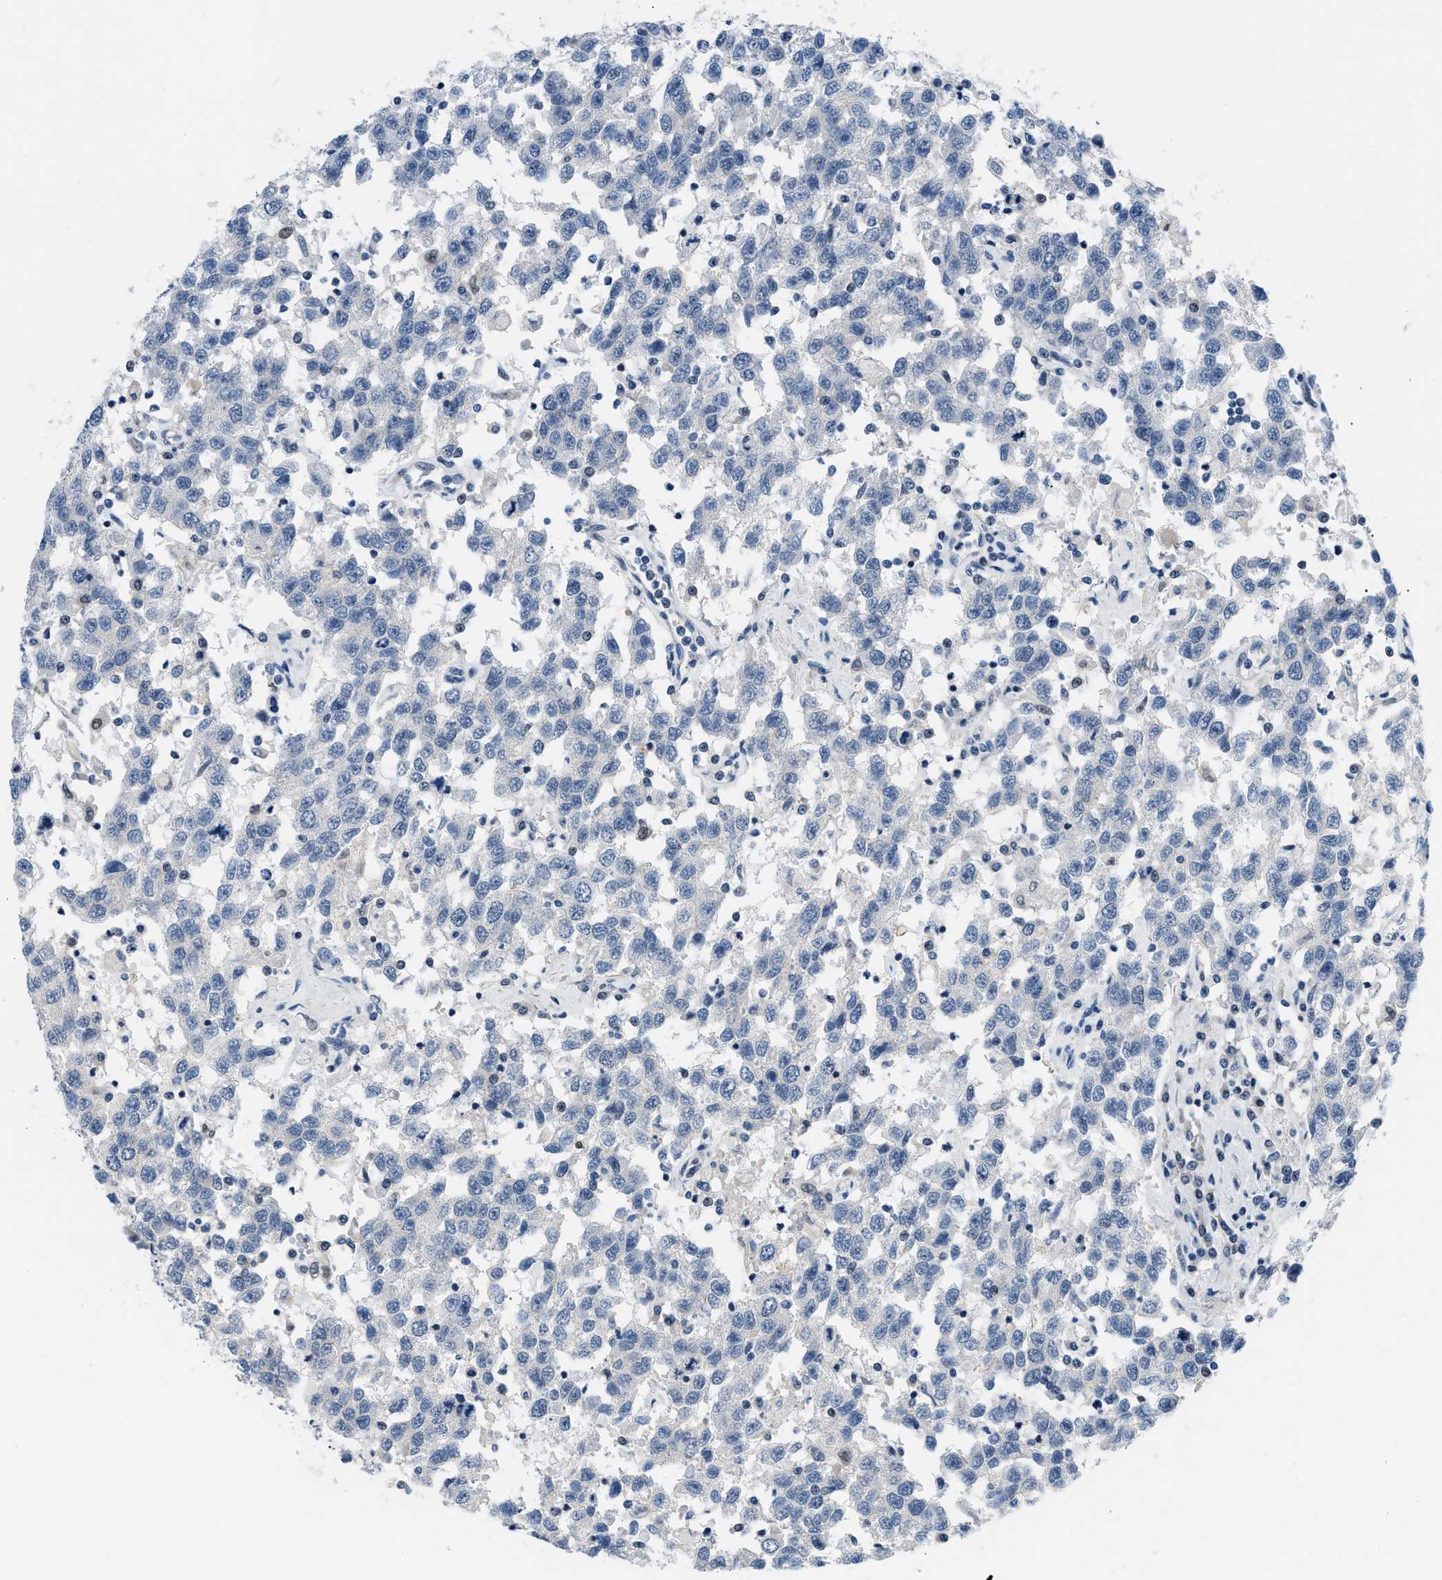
{"staining": {"intensity": "negative", "quantity": "none", "location": "none"}, "tissue": "testis cancer", "cell_type": "Tumor cells", "image_type": "cancer", "snomed": [{"axis": "morphology", "description": "Seminoma, NOS"}, {"axis": "topography", "description": "Testis"}], "caption": "This is an immunohistochemistry histopathology image of human testis cancer. There is no expression in tumor cells.", "gene": "FDCSP", "patient": {"sex": "male", "age": 41}}